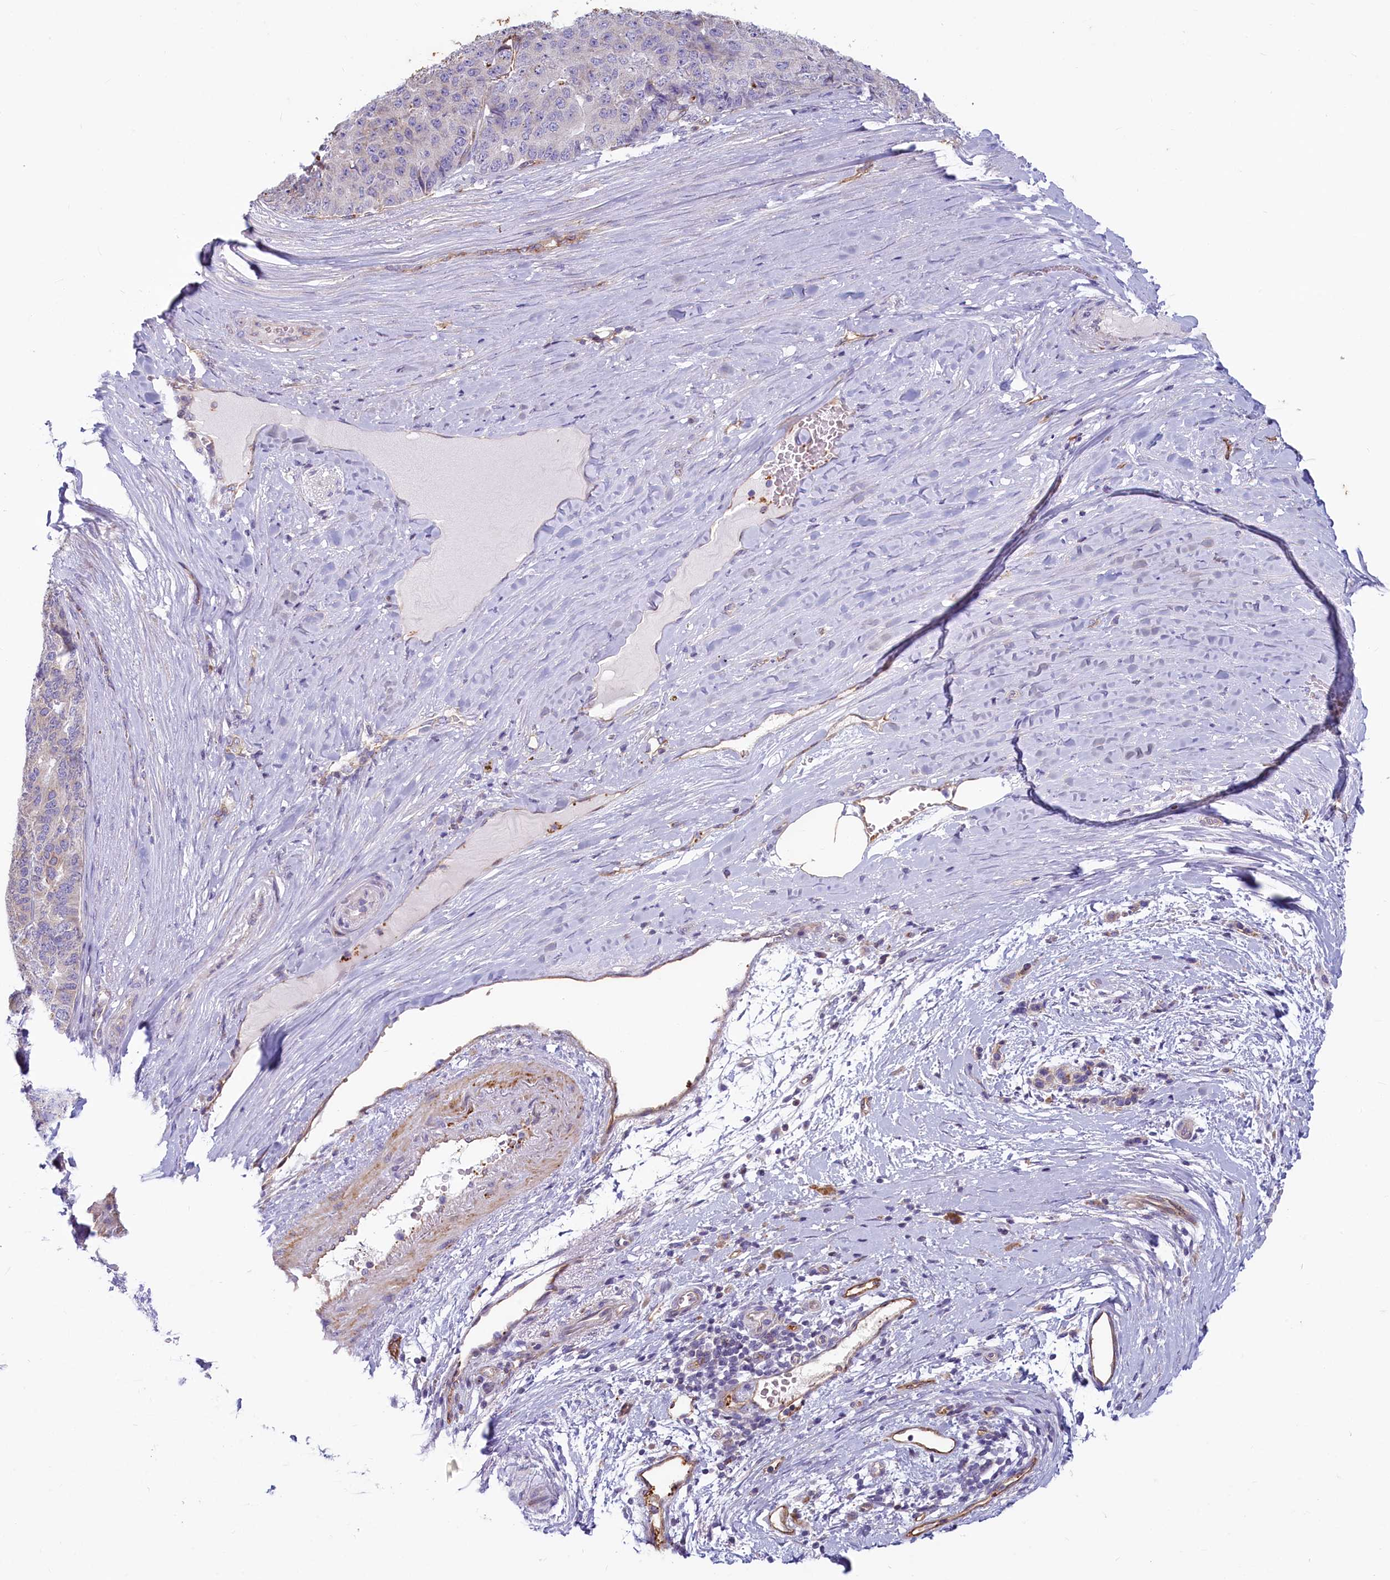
{"staining": {"intensity": "negative", "quantity": "none", "location": "none"}, "tissue": "pancreatic cancer", "cell_type": "Tumor cells", "image_type": "cancer", "snomed": [{"axis": "morphology", "description": "Adenocarcinoma, NOS"}, {"axis": "topography", "description": "Pancreas"}], "caption": "DAB (3,3'-diaminobenzidine) immunohistochemical staining of human pancreatic cancer displays no significant expression in tumor cells.", "gene": "LMOD3", "patient": {"sex": "male", "age": 50}}